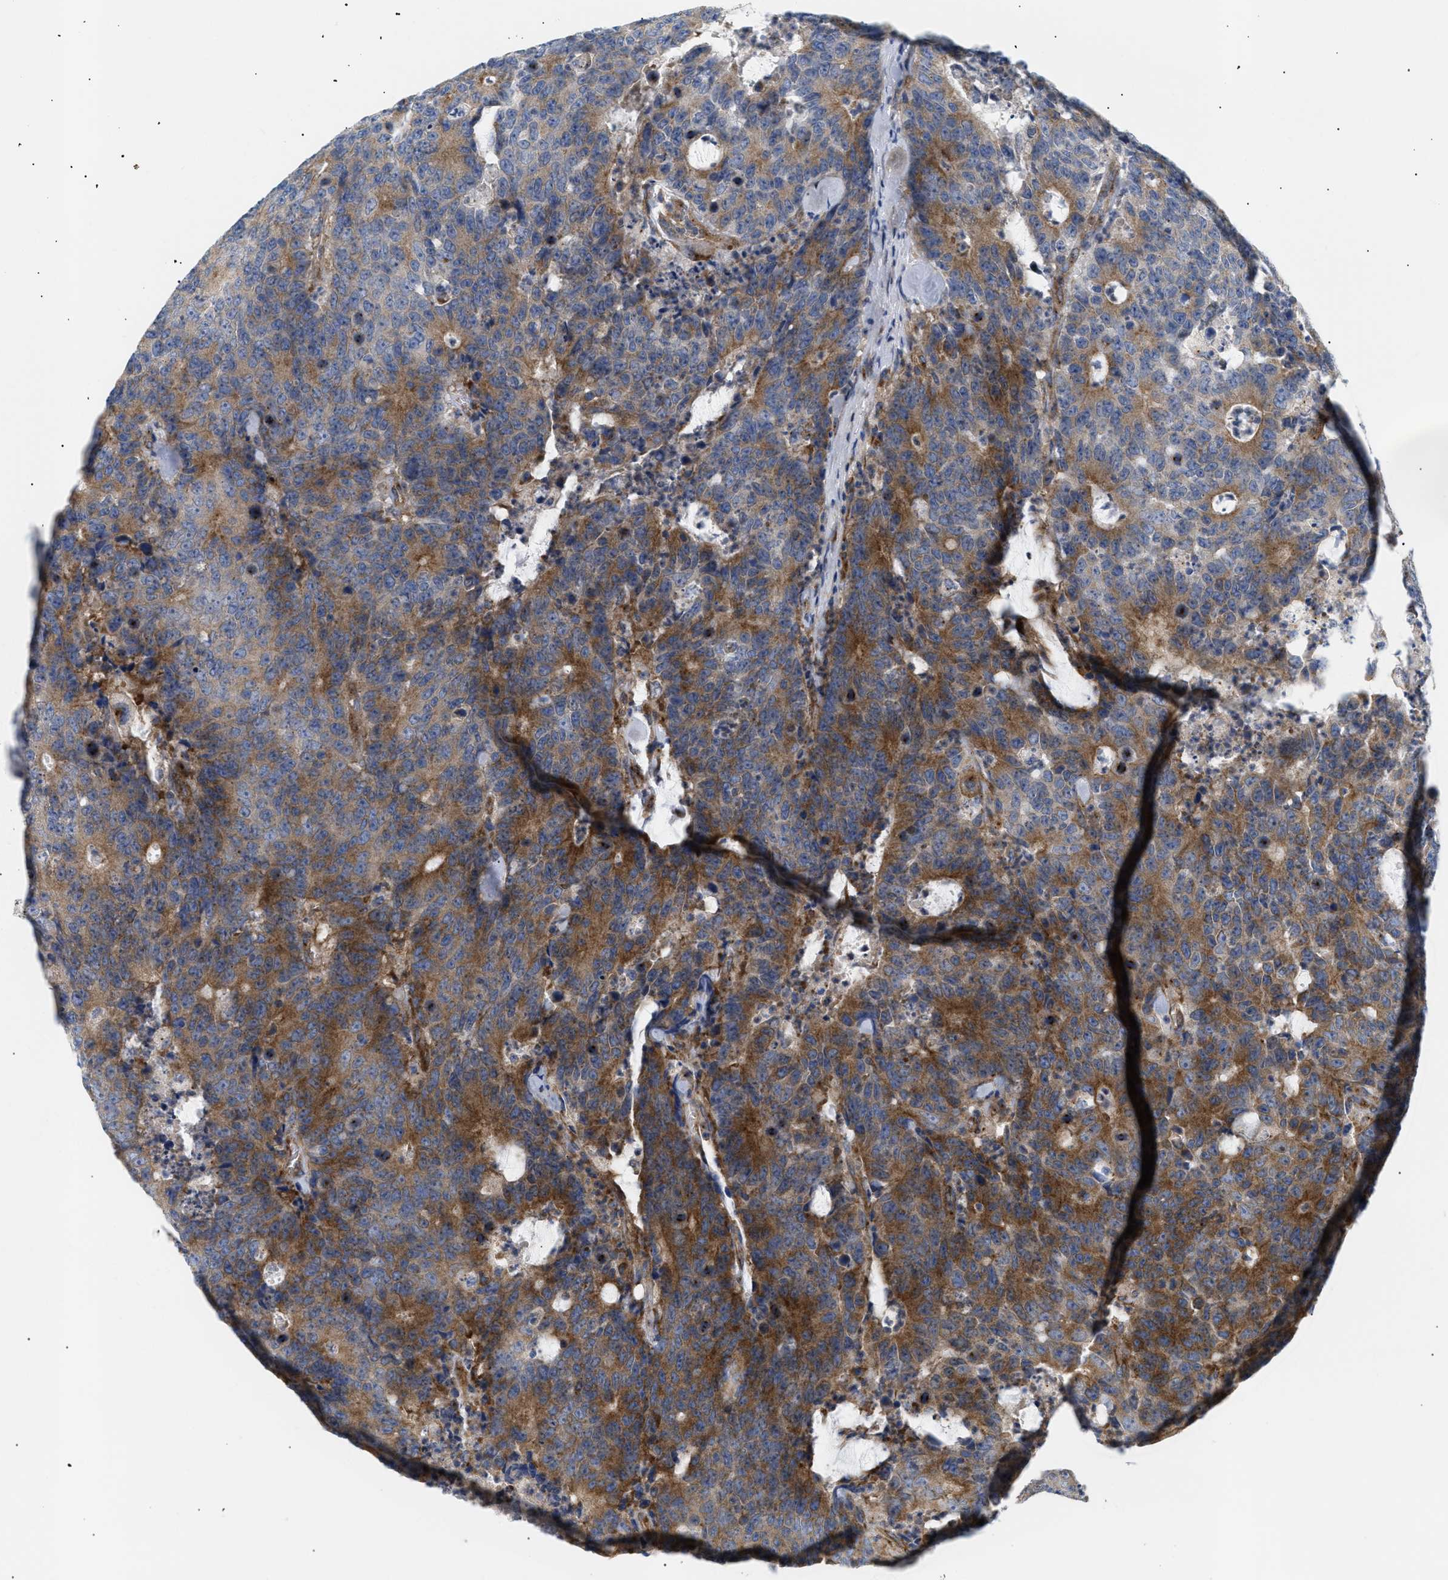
{"staining": {"intensity": "moderate", "quantity": ">75%", "location": "cytoplasmic/membranous"}, "tissue": "colorectal cancer", "cell_type": "Tumor cells", "image_type": "cancer", "snomed": [{"axis": "morphology", "description": "Adenocarcinoma, NOS"}, {"axis": "topography", "description": "Colon"}], "caption": "Colorectal adenocarcinoma stained with DAB immunohistochemistry shows medium levels of moderate cytoplasmic/membranous staining in approximately >75% of tumor cells.", "gene": "DCTN4", "patient": {"sex": "female", "age": 86}}